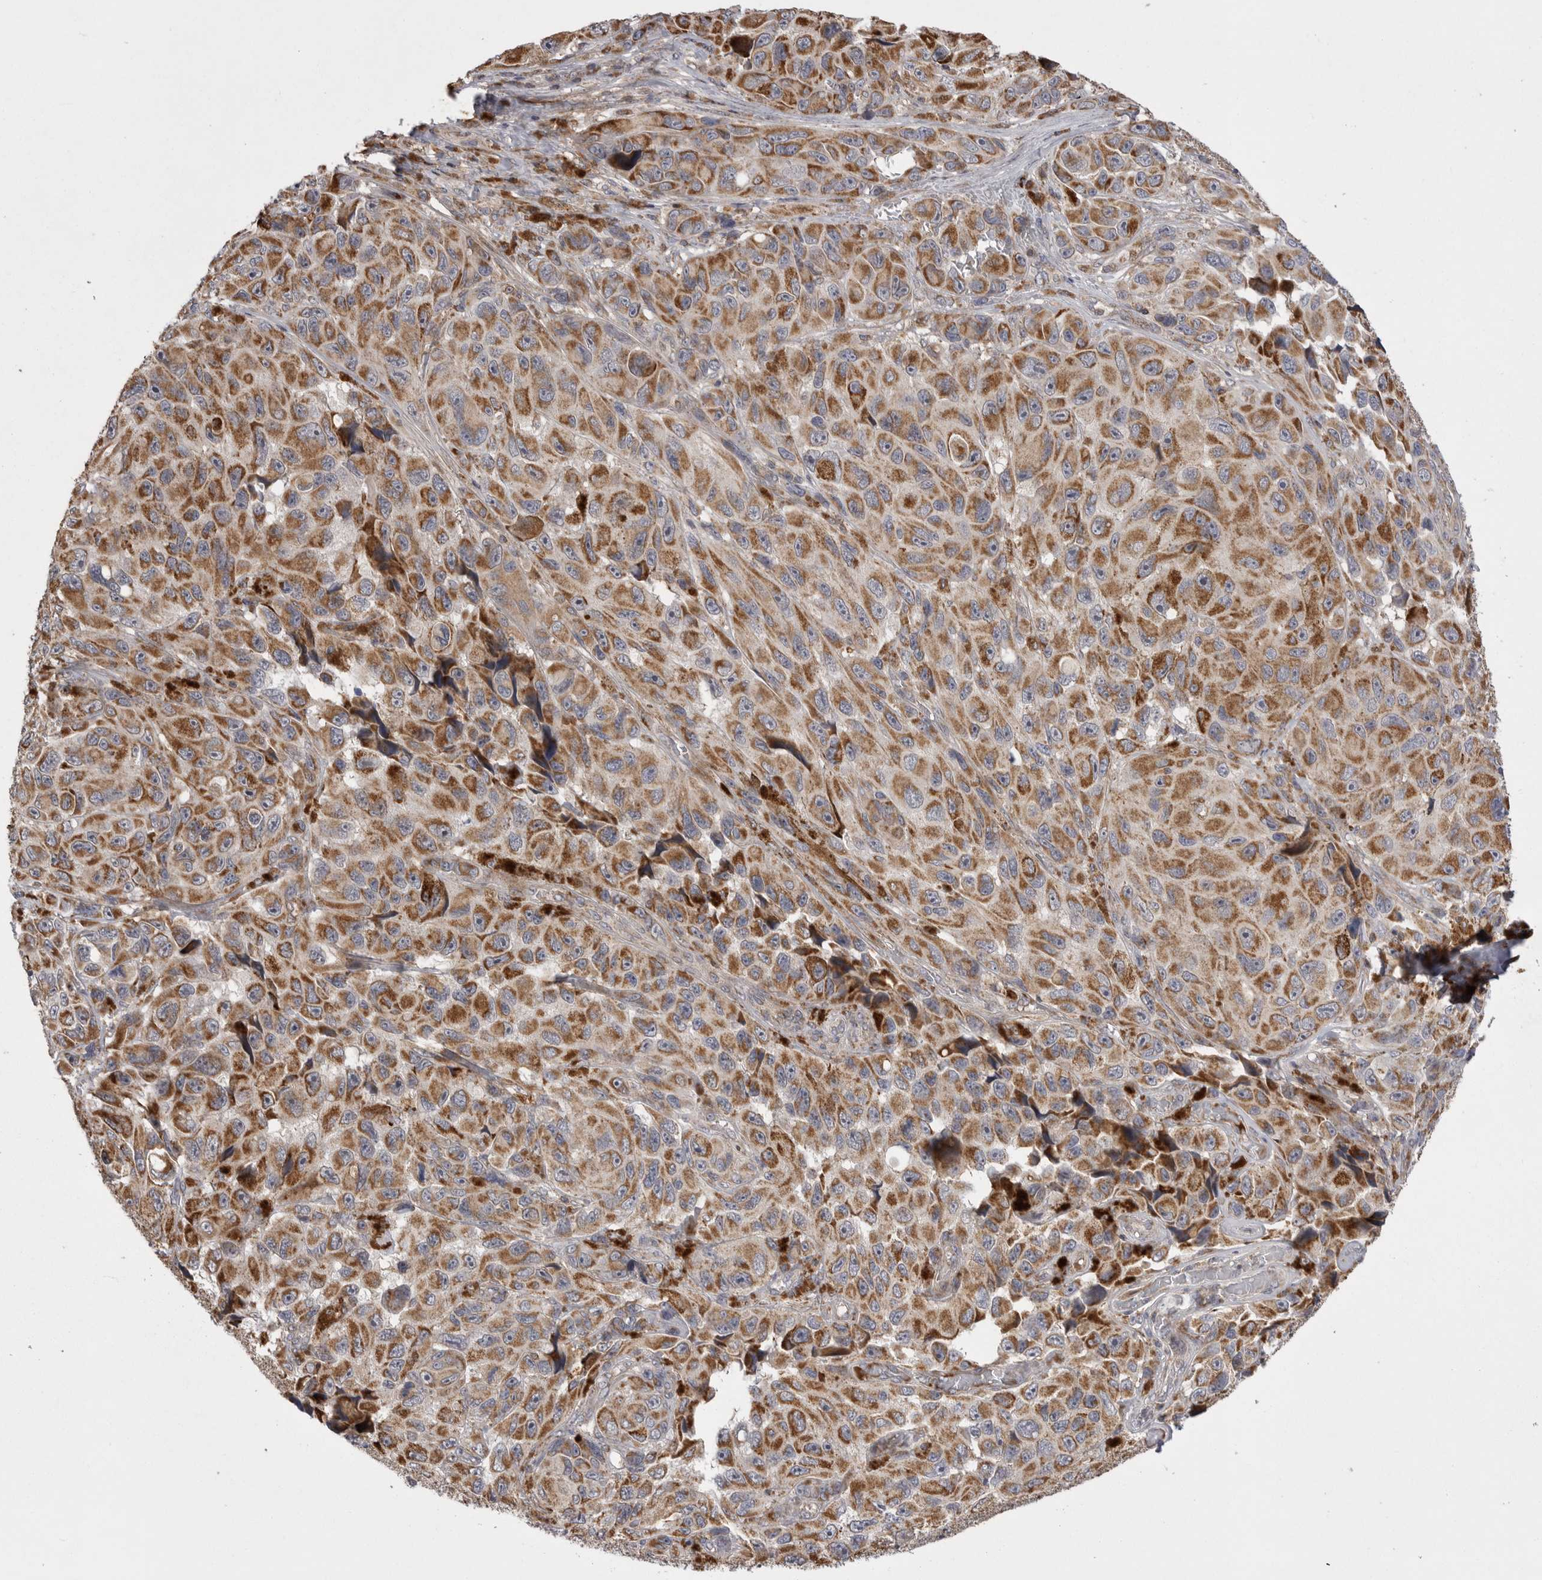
{"staining": {"intensity": "moderate", "quantity": ">75%", "location": "cytoplasmic/membranous"}, "tissue": "melanoma", "cell_type": "Tumor cells", "image_type": "cancer", "snomed": [{"axis": "morphology", "description": "Malignant melanoma, NOS"}, {"axis": "topography", "description": "Skin"}], "caption": "Malignant melanoma tissue reveals moderate cytoplasmic/membranous staining in approximately >75% of tumor cells, visualized by immunohistochemistry. The staining is performed using DAB (3,3'-diaminobenzidine) brown chromogen to label protein expression. The nuclei are counter-stained blue using hematoxylin.", "gene": "KYAT3", "patient": {"sex": "female", "age": 73}}